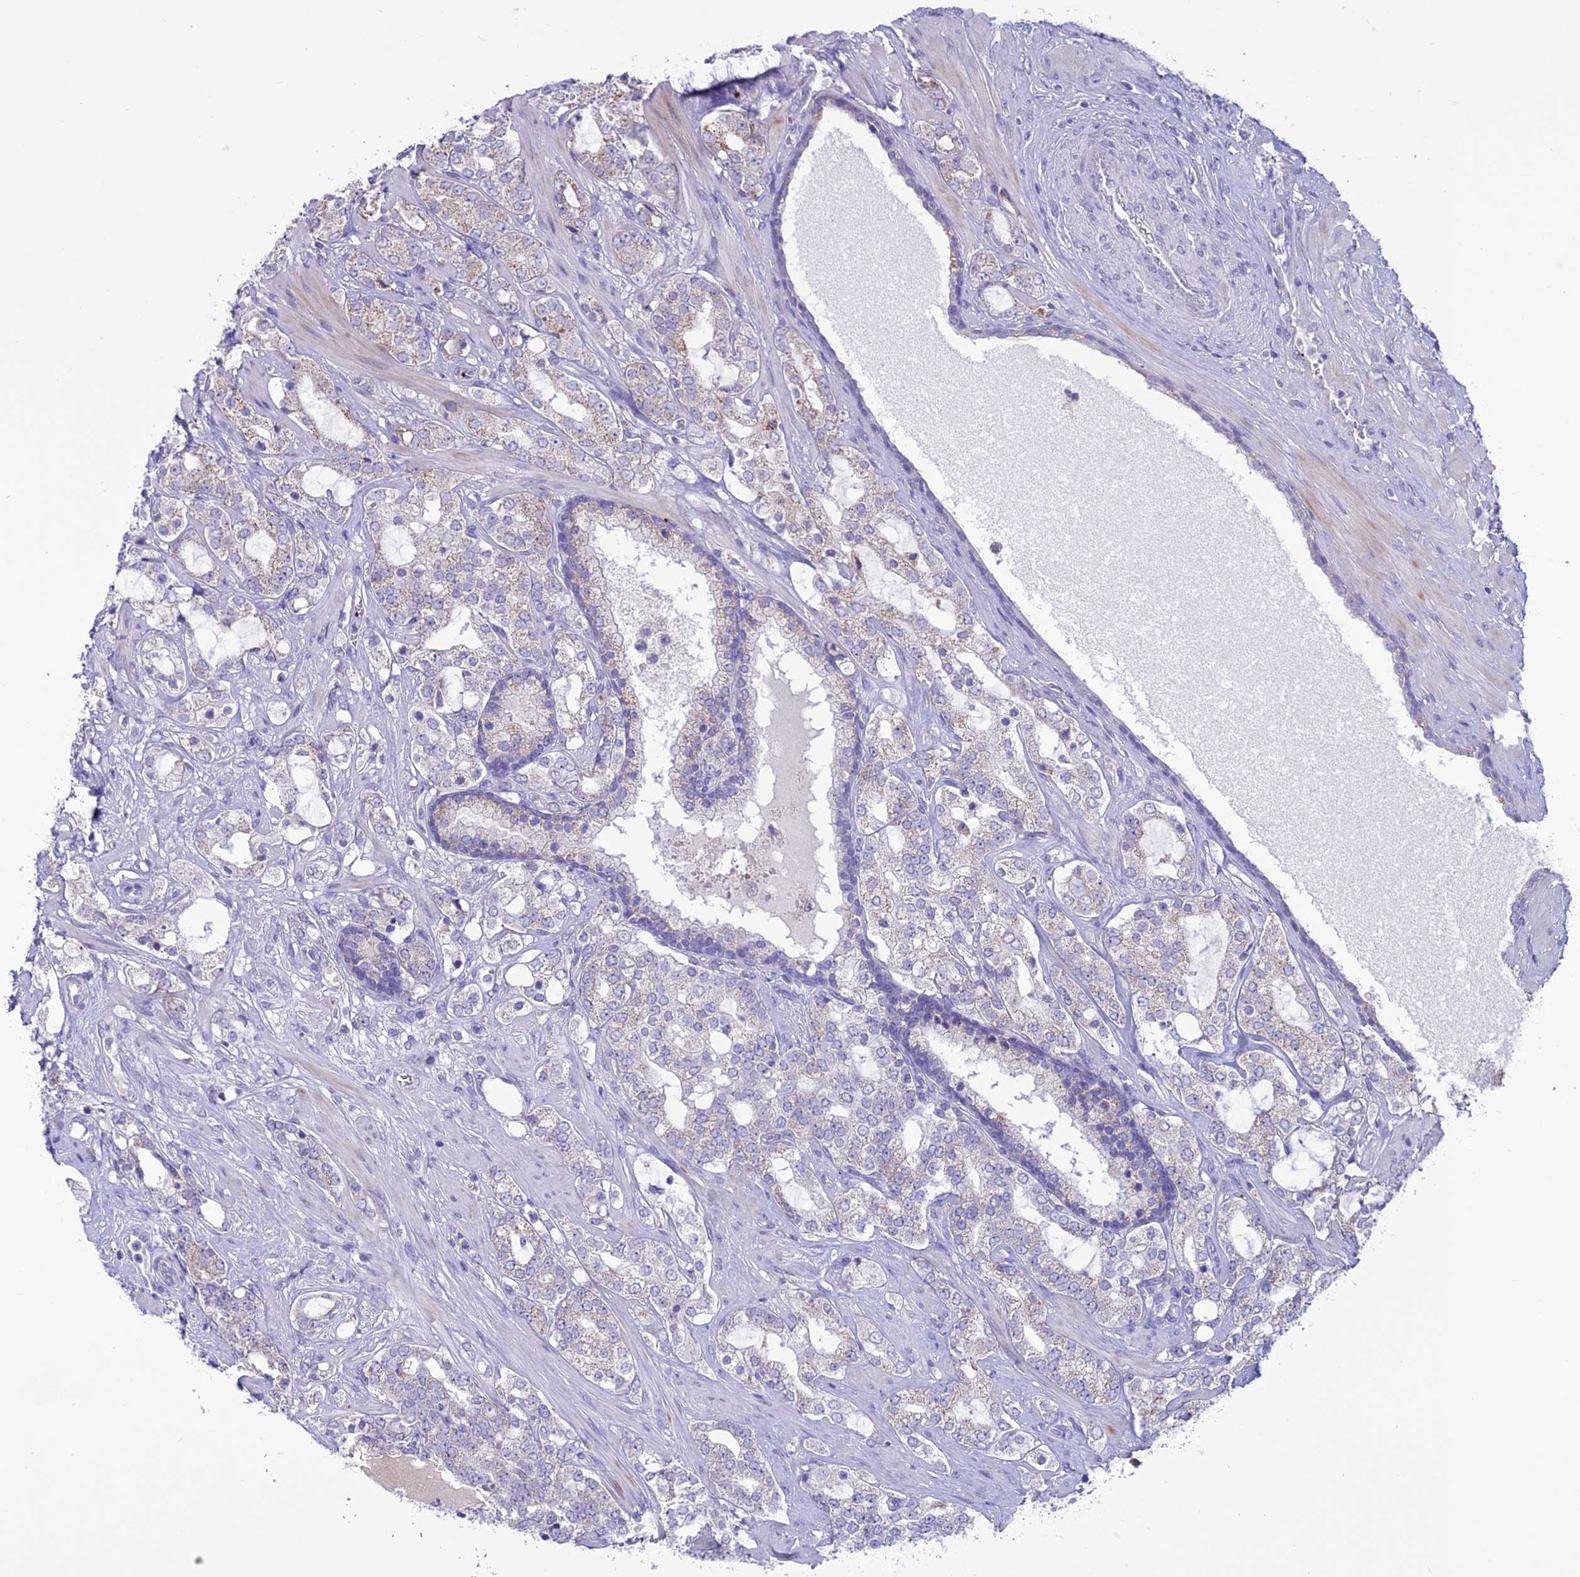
{"staining": {"intensity": "weak", "quantity": "<25%", "location": "cytoplasmic/membranous"}, "tissue": "prostate cancer", "cell_type": "Tumor cells", "image_type": "cancer", "snomed": [{"axis": "morphology", "description": "Adenocarcinoma, High grade"}, {"axis": "topography", "description": "Prostate"}], "caption": "The image displays no significant positivity in tumor cells of prostate adenocarcinoma (high-grade). (DAB immunohistochemistry with hematoxylin counter stain).", "gene": "C21orf140", "patient": {"sex": "male", "age": 64}}